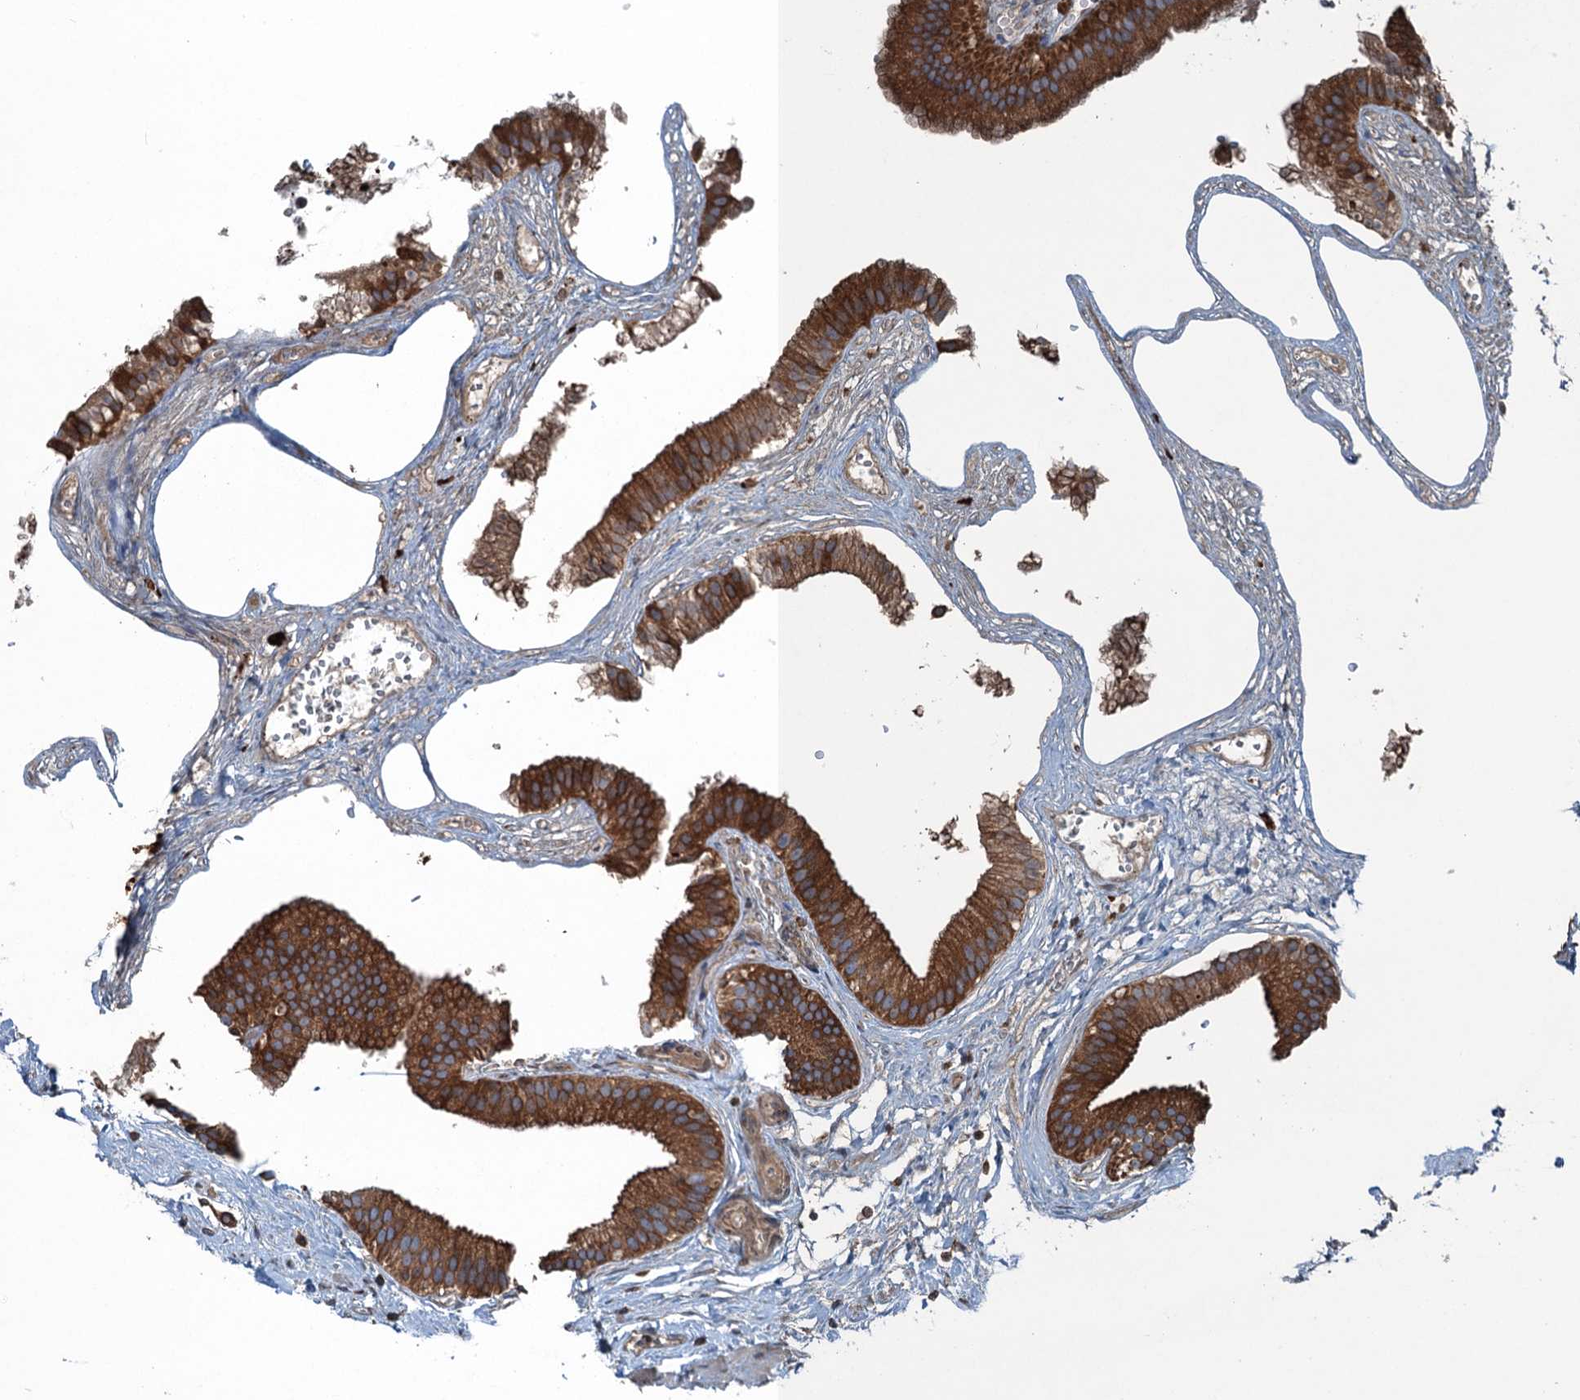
{"staining": {"intensity": "strong", "quantity": ">75%", "location": "cytoplasmic/membranous"}, "tissue": "gallbladder", "cell_type": "Glandular cells", "image_type": "normal", "snomed": [{"axis": "morphology", "description": "Normal tissue, NOS"}, {"axis": "topography", "description": "Gallbladder"}], "caption": "The image demonstrates immunohistochemical staining of unremarkable gallbladder. There is strong cytoplasmic/membranous positivity is appreciated in approximately >75% of glandular cells.", "gene": "TRAPPC8", "patient": {"sex": "female", "age": 54}}